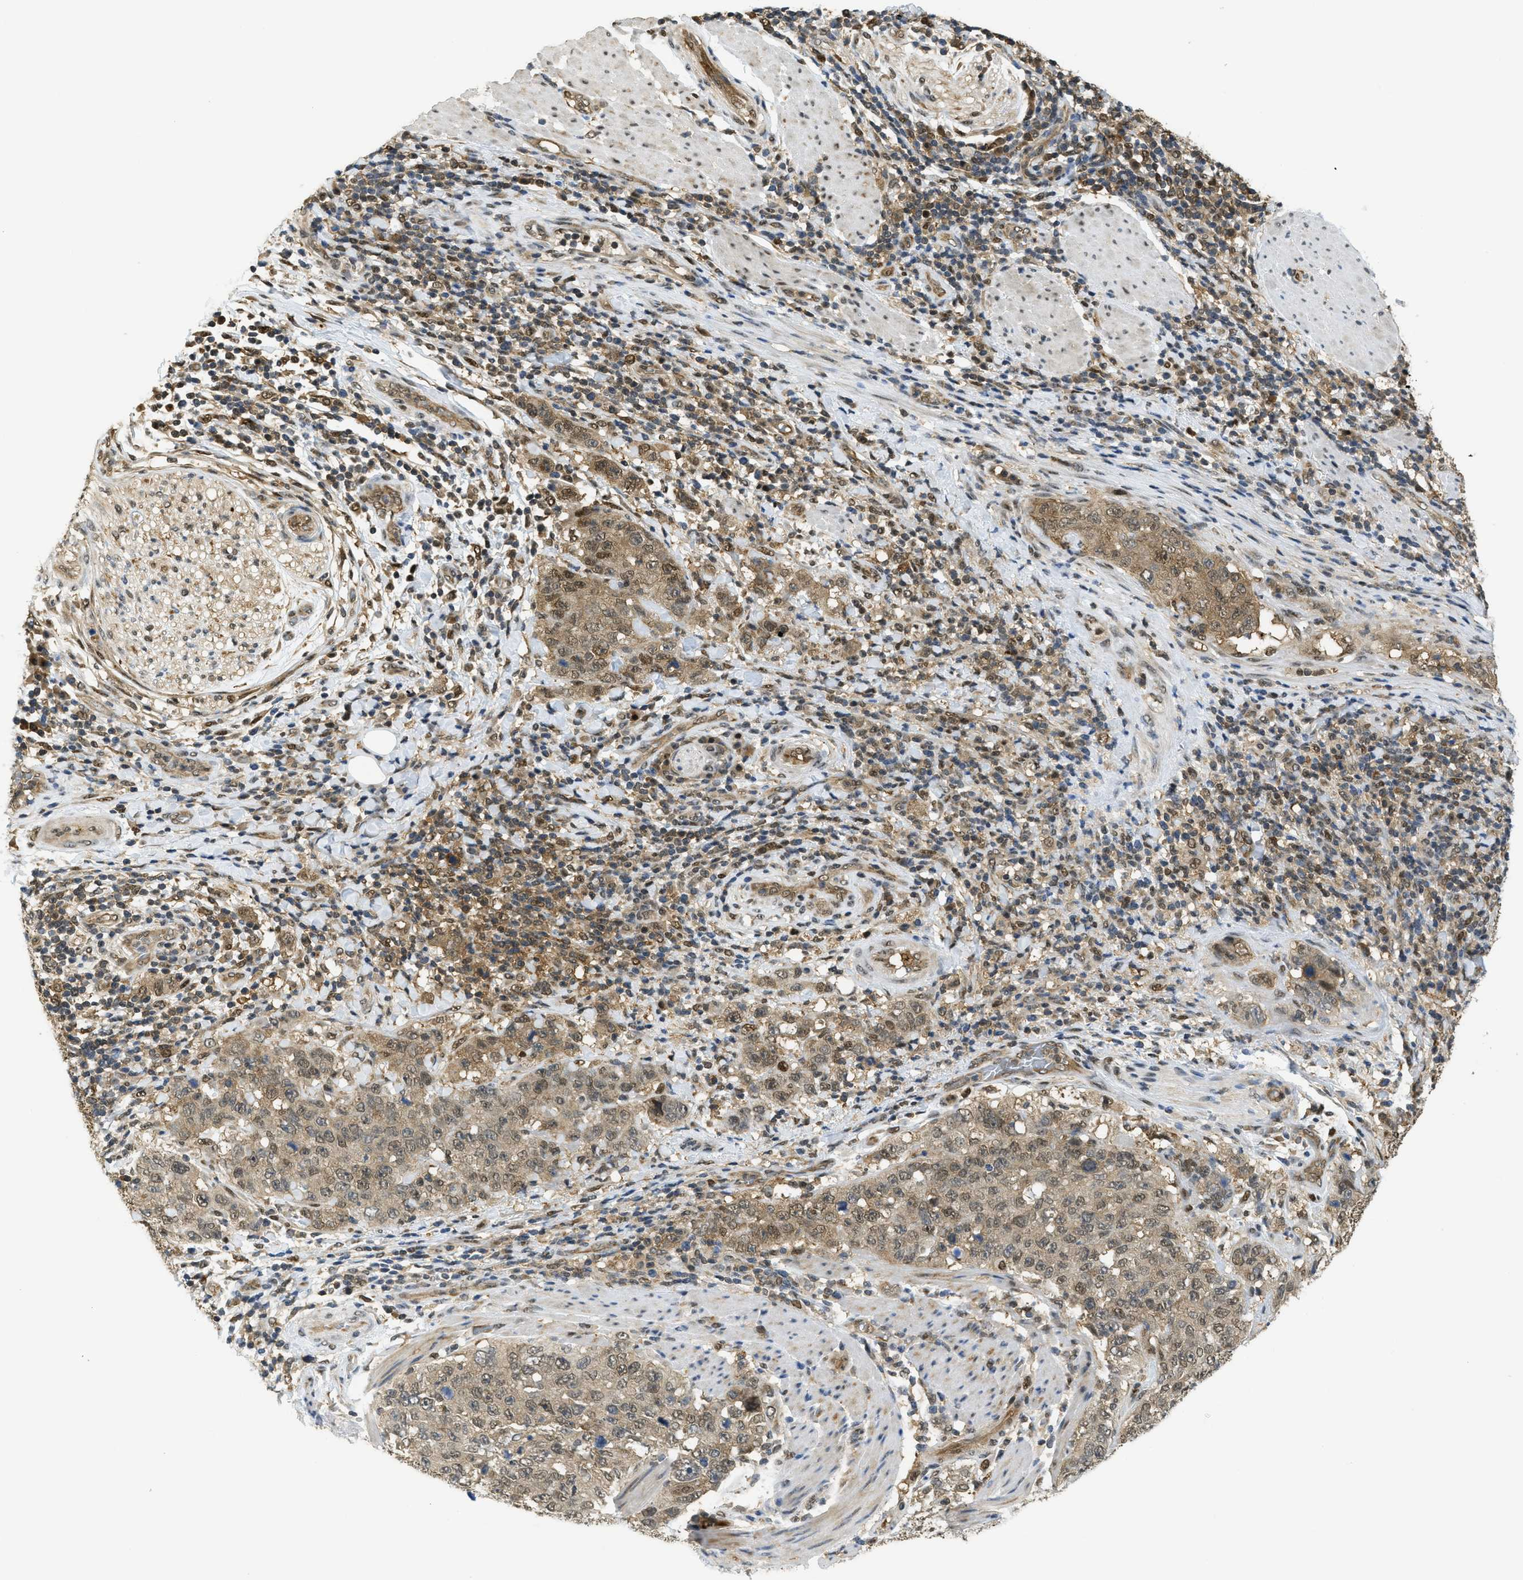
{"staining": {"intensity": "moderate", "quantity": ">75%", "location": "cytoplasmic/membranous,nuclear"}, "tissue": "stomach cancer", "cell_type": "Tumor cells", "image_type": "cancer", "snomed": [{"axis": "morphology", "description": "Adenocarcinoma, NOS"}, {"axis": "topography", "description": "Stomach"}], "caption": "Adenocarcinoma (stomach) stained with a brown dye exhibits moderate cytoplasmic/membranous and nuclear positive staining in about >75% of tumor cells.", "gene": "PSMC5", "patient": {"sex": "male", "age": 48}}